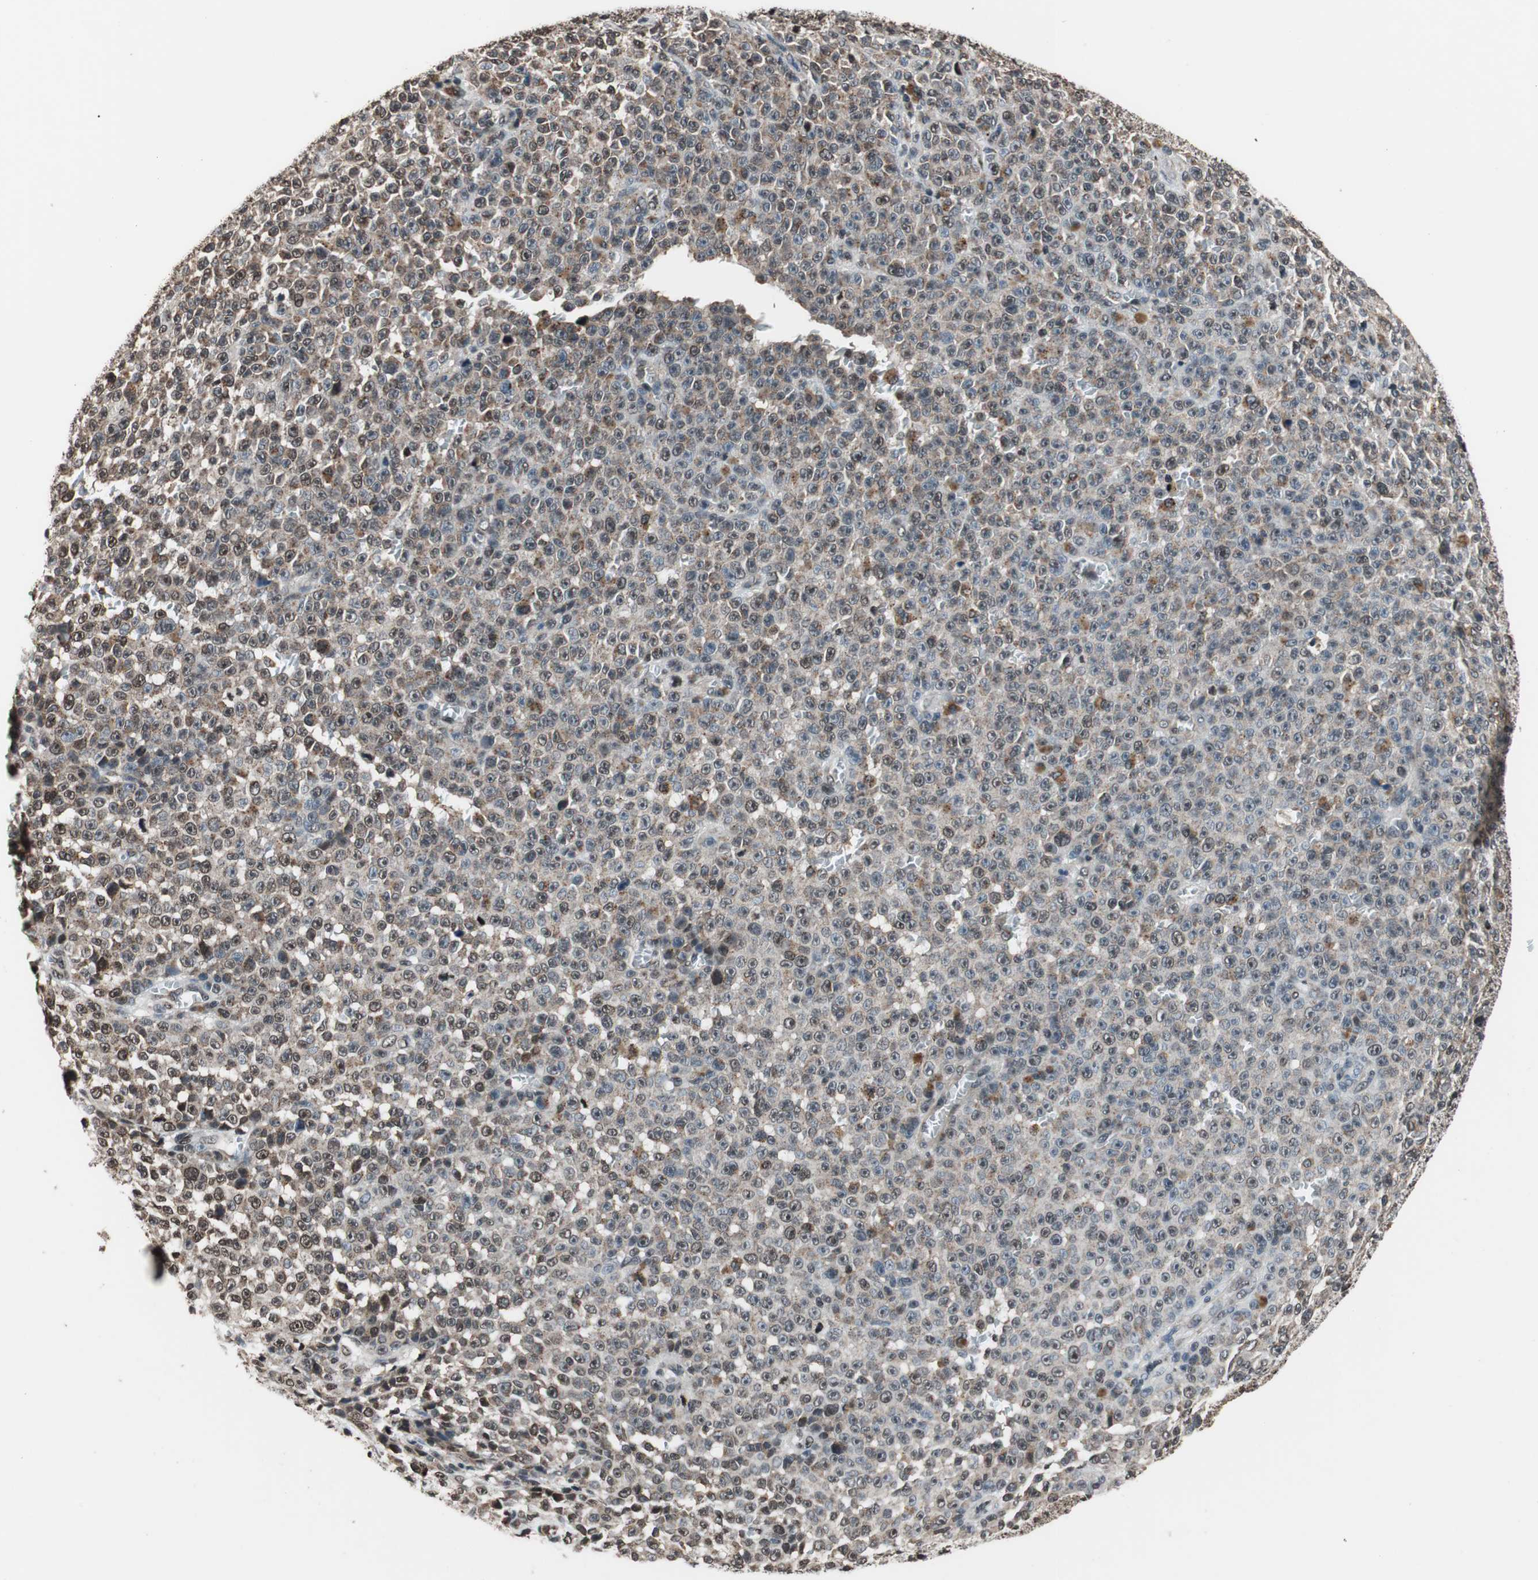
{"staining": {"intensity": "weak", "quantity": ">75%", "location": "nuclear"}, "tissue": "melanoma", "cell_type": "Tumor cells", "image_type": "cancer", "snomed": [{"axis": "morphology", "description": "Malignant melanoma, NOS"}, {"axis": "topography", "description": "Skin"}], "caption": "This is a micrograph of immunohistochemistry staining of melanoma, which shows weak staining in the nuclear of tumor cells.", "gene": "RFC1", "patient": {"sex": "female", "age": 82}}